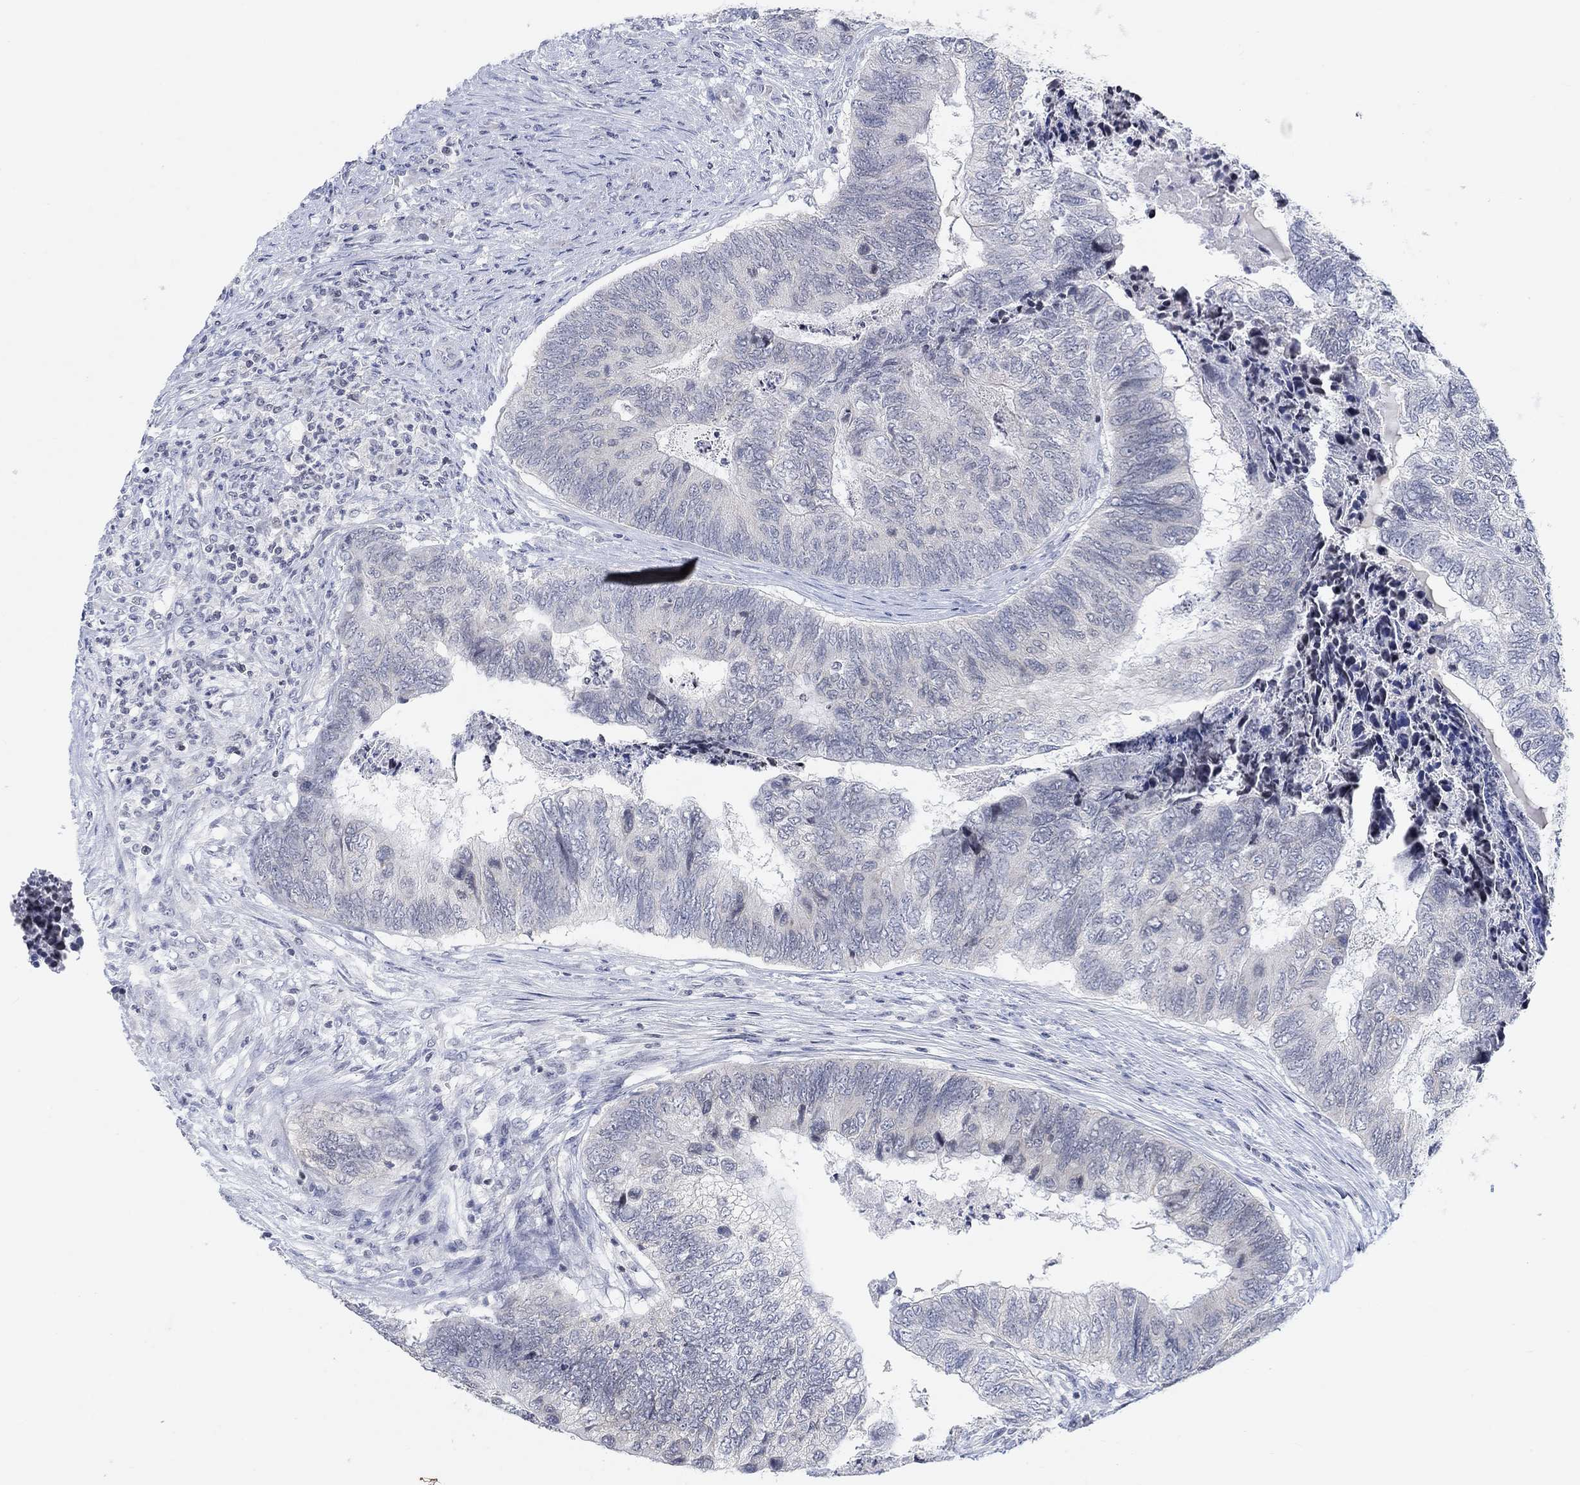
{"staining": {"intensity": "negative", "quantity": "none", "location": "none"}, "tissue": "colorectal cancer", "cell_type": "Tumor cells", "image_type": "cancer", "snomed": [{"axis": "morphology", "description": "Adenocarcinoma, NOS"}, {"axis": "topography", "description": "Colon"}], "caption": "Immunohistochemistry histopathology image of neoplastic tissue: human colorectal cancer stained with DAB demonstrates no significant protein positivity in tumor cells.", "gene": "ATP6V1E2", "patient": {"sex": "female", "age": 67}}